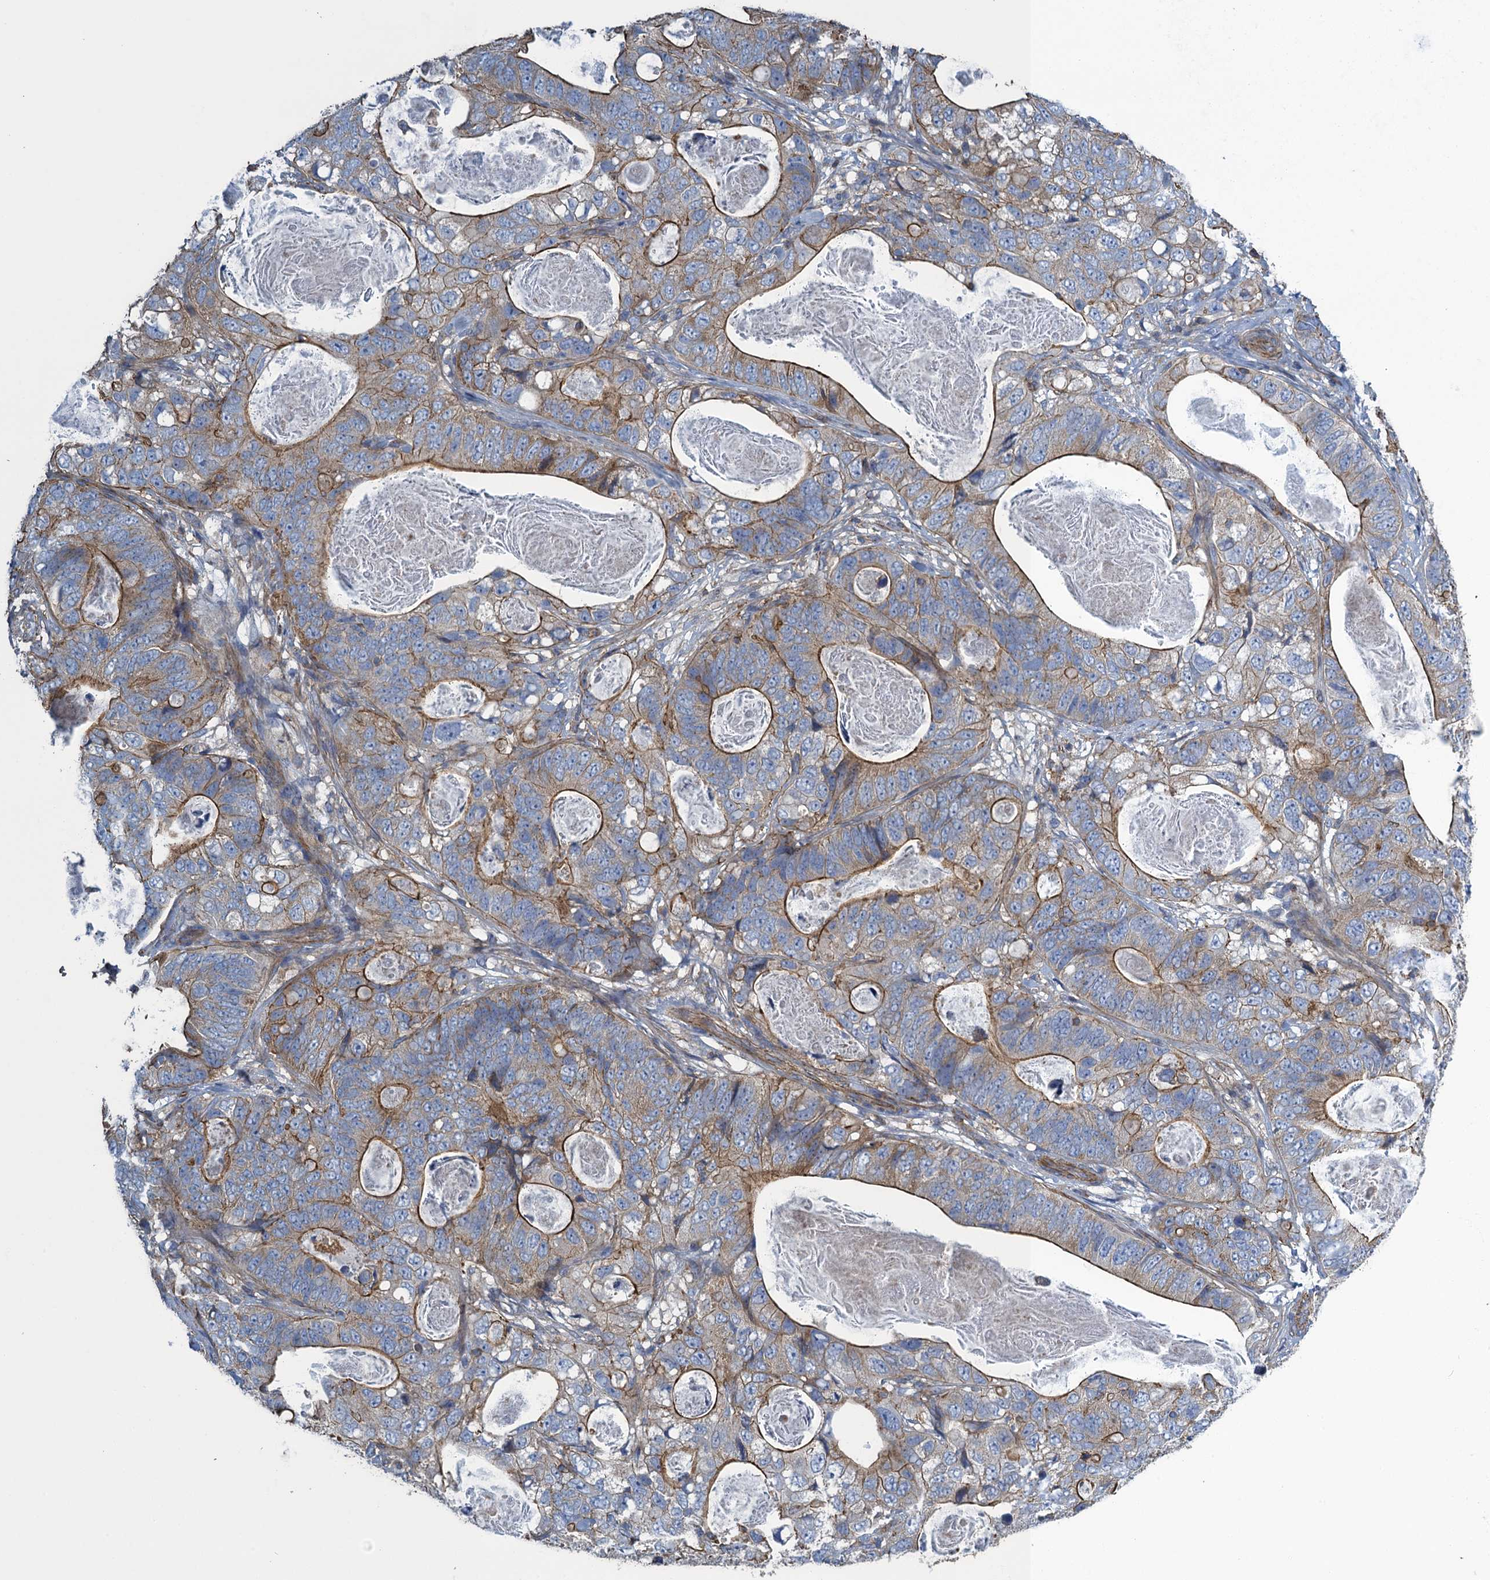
{"staining": {"intensity": "moderate", "quantity": "25%-75%", "location": "cytoplasmic/membranous"}, "tissue": "stomach cancer", "cell_type": "Tumor cells", "image_type": "cancer", "snomed": [{"axis": "morphology", "description": "Normal tissue, NOS"}, {"axis": "morphology", "description": "Adenocarcinoma, NOS"}, {"axis": "topography", "description": "Stomach"}], "caption": "Tumor cells reveal medium levels of moderate cytoplasmic/membranous expression in approximately 25%-75% of cells in adenocarcinoma (stomach).", "gene": "PROSER2", "patient": {"sex": "female", "age": 89}}